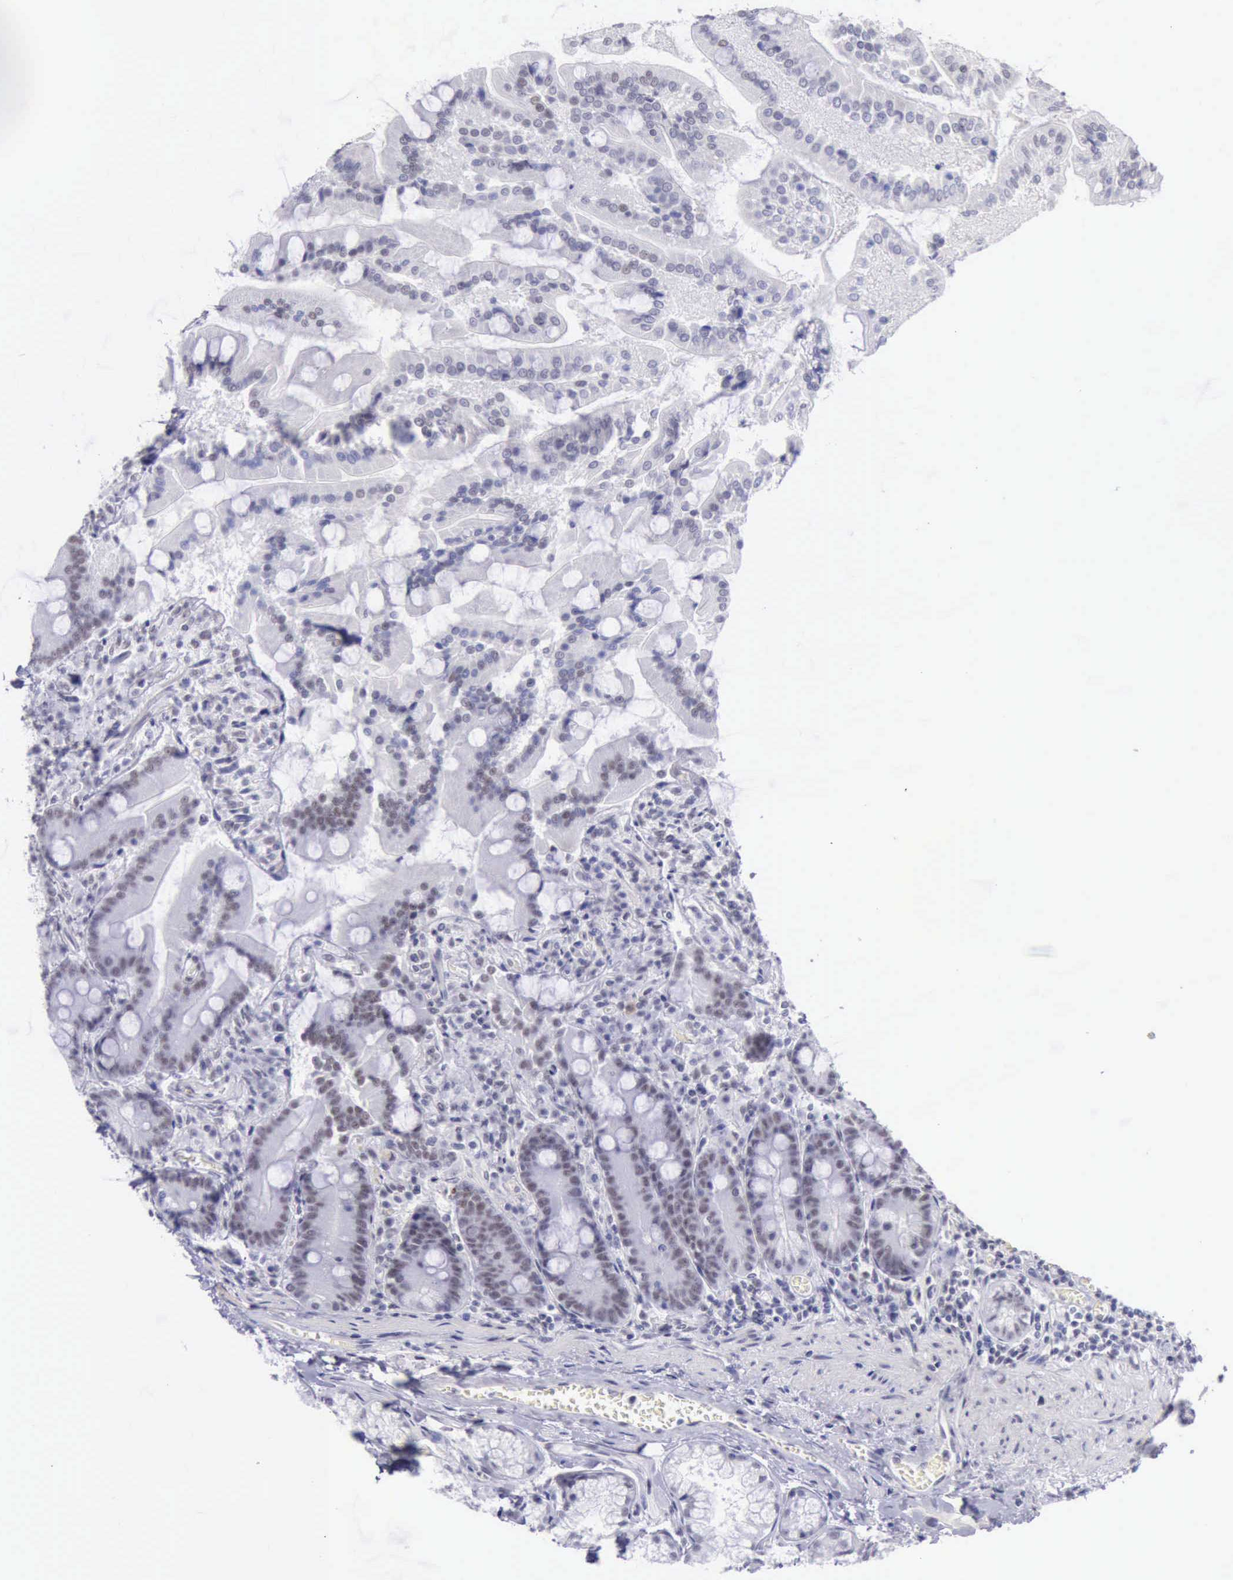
{"staining": {"intensity": "weak", "quantity": "25%-75%", "location": "nuclear"}, "tissue": "duodenum", "cell_type": "Glandular cells", "image_type": "normal", "snomed": [{"axis": "morphology", "description": "Normal tissue, NOS"}, {"axis": "topography", "description": "Duodenum"}], "caption": "DAB (3,3'-diaminobenzidine) immunohistochemical staining of benign duodenum reveals weak nuclear protein positivity in approximately 25%-75% of glandular cells.", "gene": "EP300", "patient": {"sex": "female", "age": 64}}